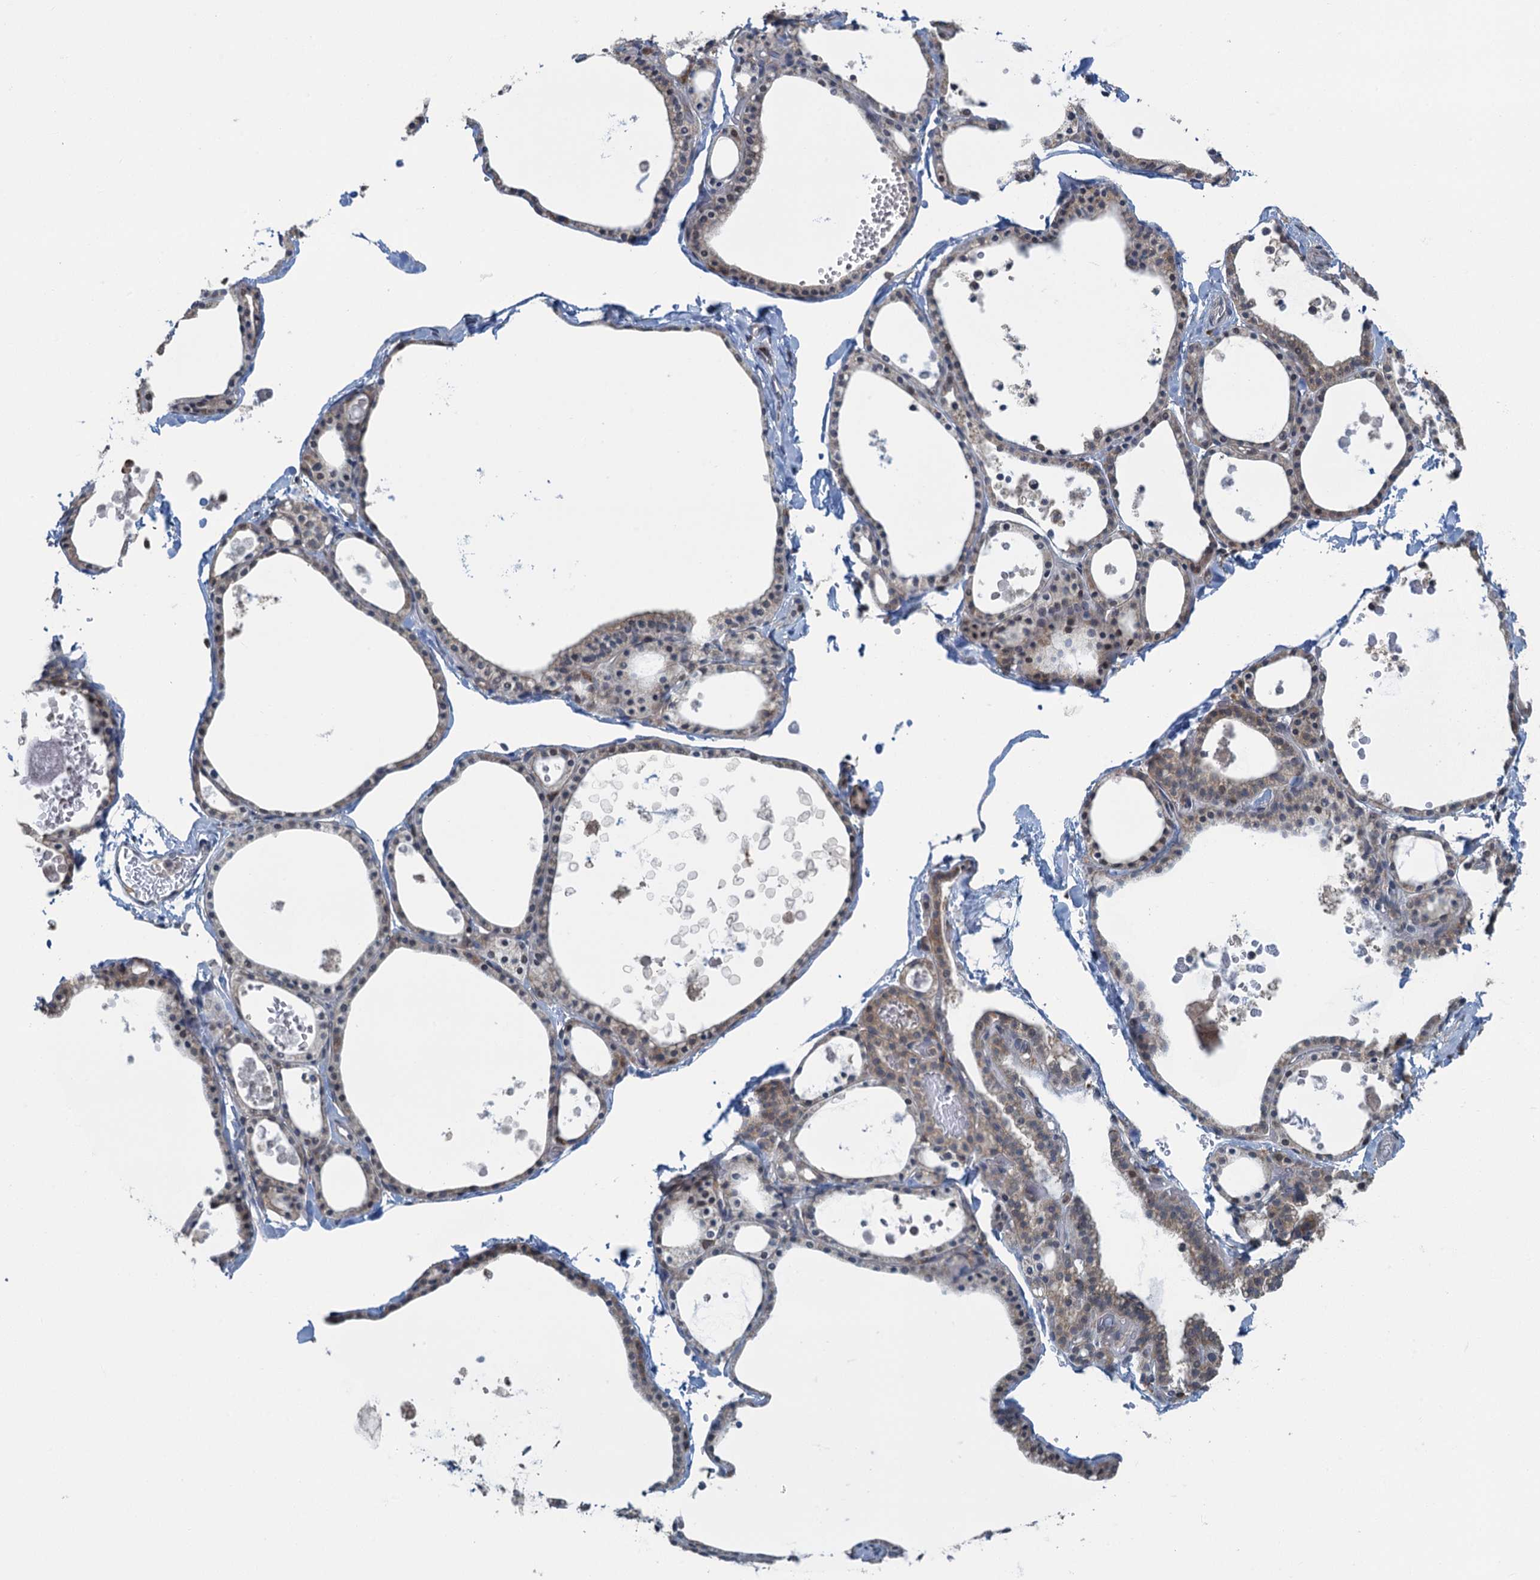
{"staining": {"intensity": "weak", "quantity": ">75%", "location": "cytoplasmic/membranous"}, "tissue": "thyroid gland", "cell_type": "Glandular cells", "image_type": "normal", "snomed": [{"axis": "morphology", "description": "Normal tissue, NOS"}, {"axis": "topography", "description": "Thyroid gland"}], "caption": "Unremarkable thyroid gland was stained to show a protein in brown. There is low levels of weak cytoplasmic/membranous expression in approximately >75% of glandular cells. (DAB IHC, brown staining for protein, blue staining for nuclei).", "gene": "TEX35", "patient": {"sex": "male", "age": 56}}